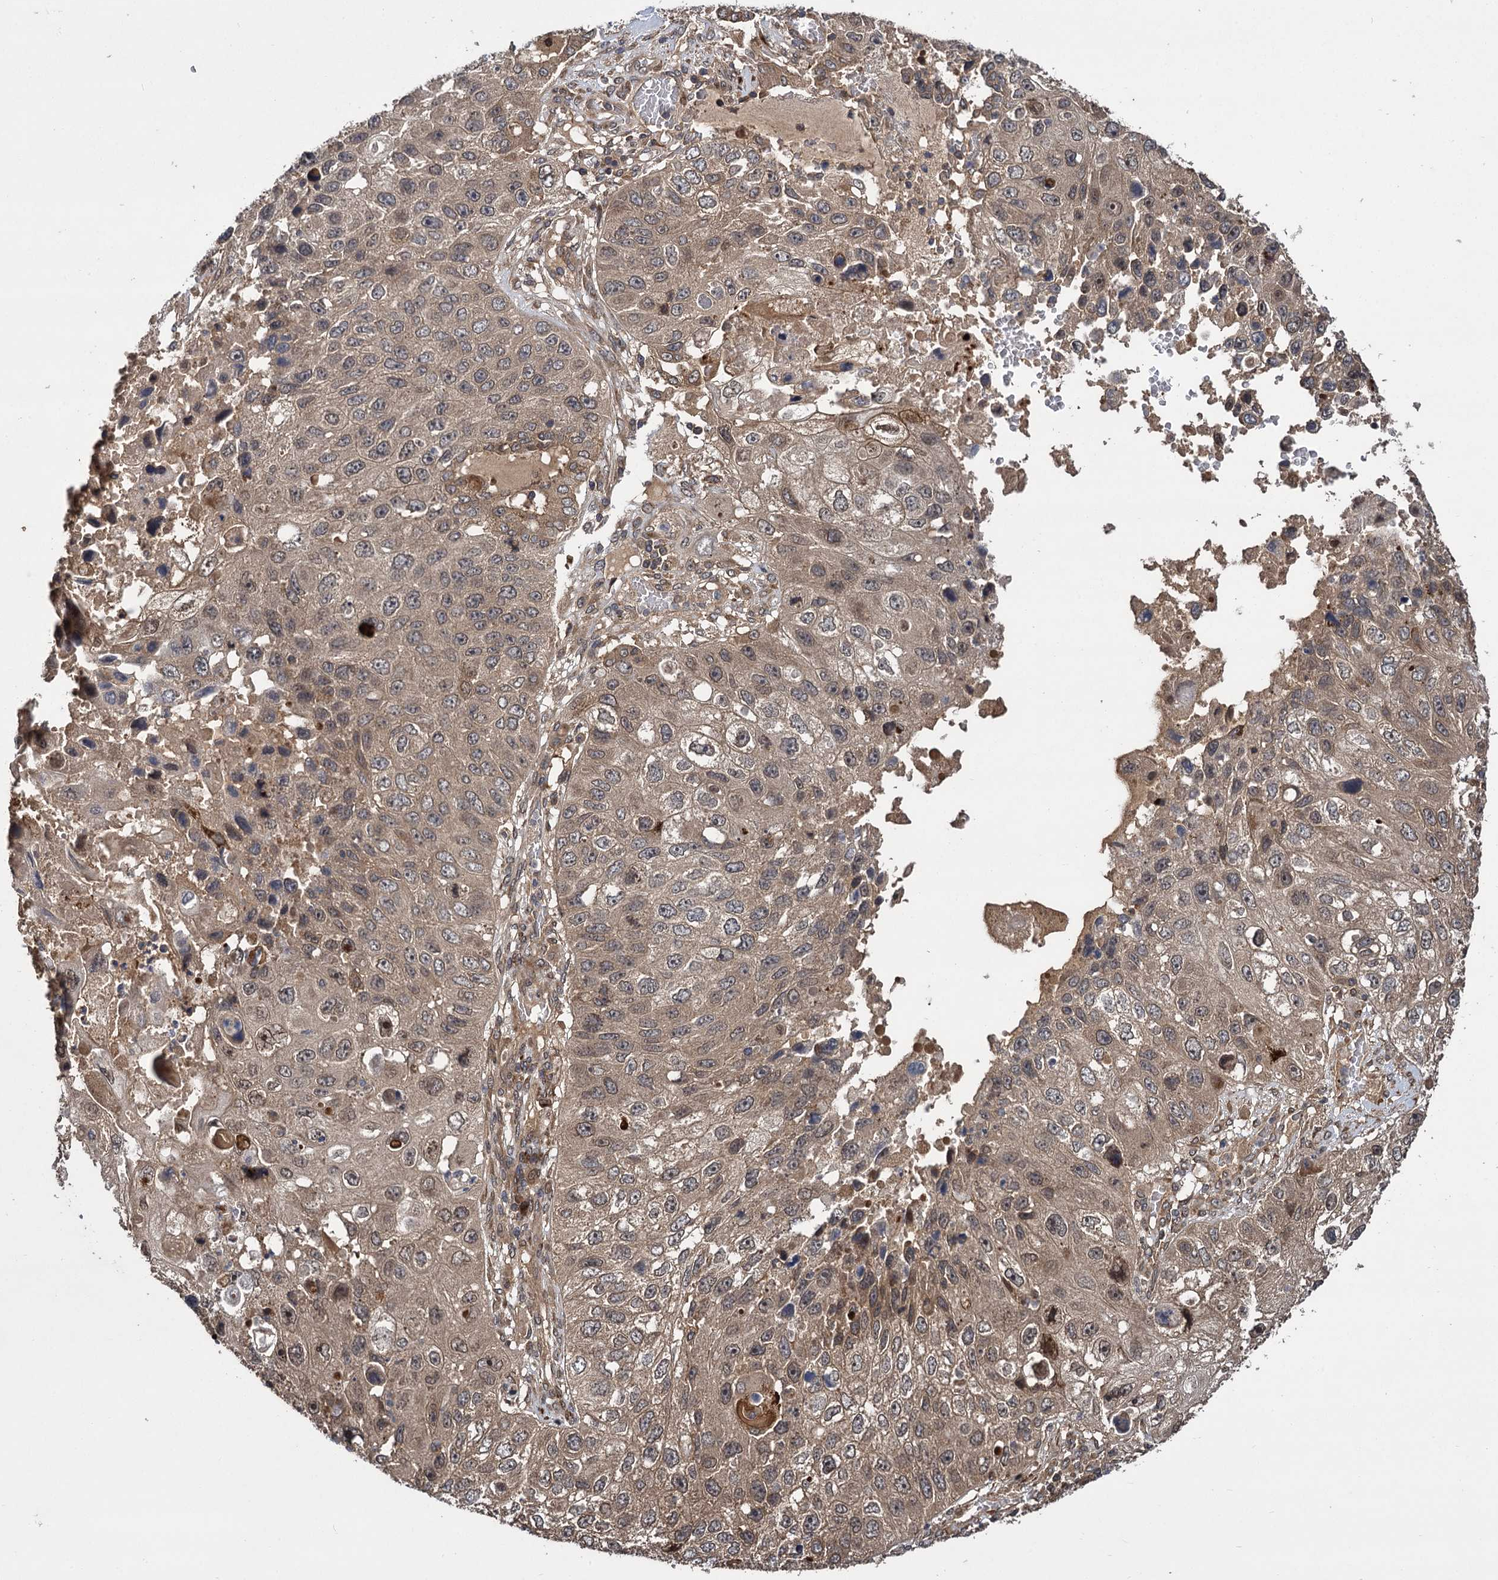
{"staining": {"intensity": "weak", "quantity": ">75%", "location": "cytoplasmic/membranous"}, "tissue": "lung cancer", "cell_type": "Tumor cells", "image_type": "cancer", "snomed": [{"axis": "morphology", "description": "Squamous cell carcinoma, NOS"}, {"axis": "topography", "description": "Lung"}], "caption": "Protein positivity by immunohistochemistry exhibits weak cytoplasmic/membranous staining in about >75% of tumor cells in squamous cell carcinoma (lung).", "gene": "INPPL1", "patient": {"sex": "male", "age": 61}}